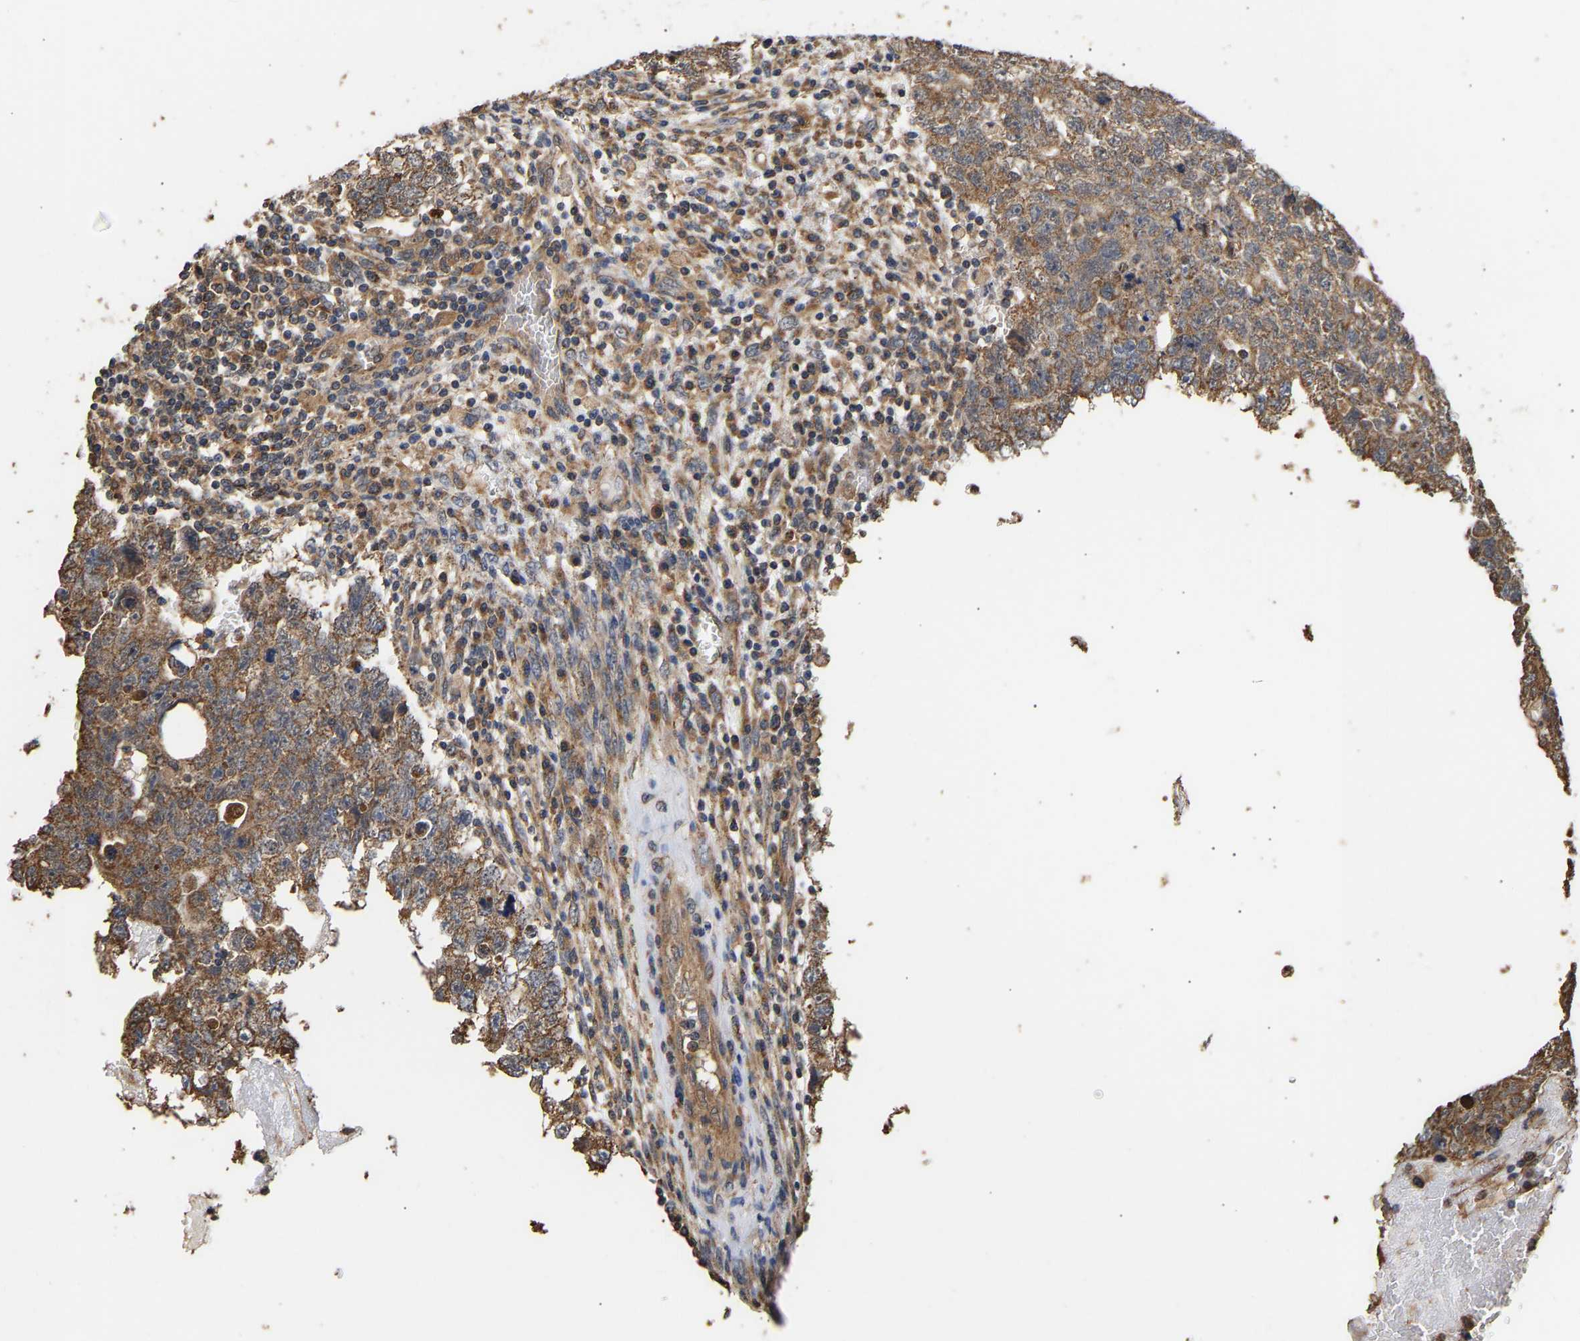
{"staining": {"intensity": "moderate", "quantity": ">75%", "location": "cytoplasmic/membranous"}, "tissue": "testis cancer", "cell_type": "Tumor cells", "image_type": "cancer", "snomed": [{"axis": "morphology", "description": "Seminoma, NOS"}, {"axis": "morphology", "description": "Carcinoma, Embryonal, NOS"}, {"axis": "topography", "description": "Testis"}], "caption": "Immunohistochemistry image of neoplastic tissue: testis cancer stained using IHC demonstrates medium levels of moderate protein expression localized specifically in the cytoplasmic/membranous of tumor cells, appearing as a cytoplasmic/membranous brown color.", "gene": "ZNF26", "patient": {"sex": "male", "age": 38}}